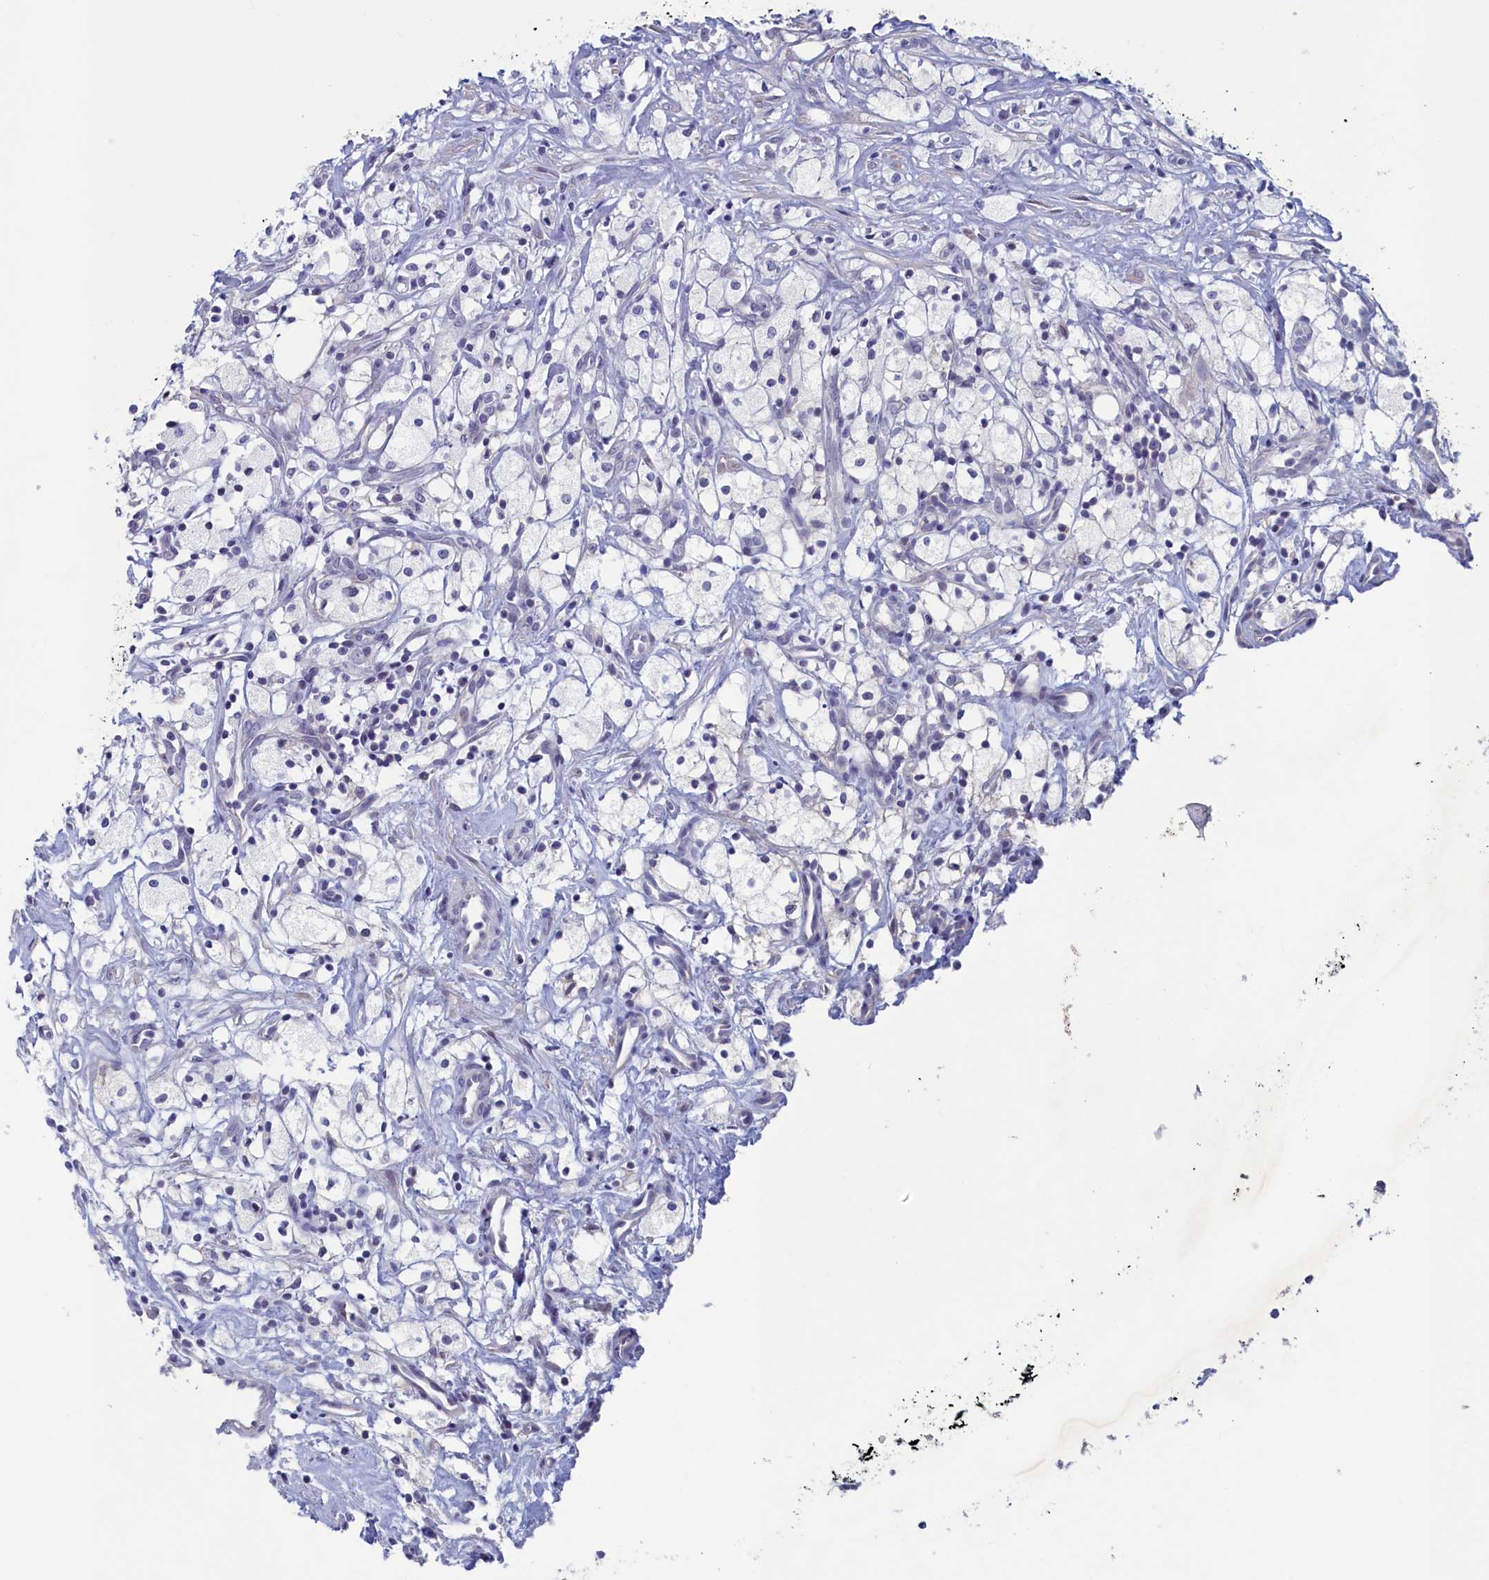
{"staining": {"intensity": "negative", "quantity": "none", "location": "none"}, "tissue": "renal cancer", "cell_type": "Tumor cells", "image_type": "cancer", "snomed": [{"axis": "morphology", "description": "Adenocarcinoma, NOS"}, {"axis": "topography", "description": "Kidney"}], "caption": "A high-resolution image shows IHC staining of renal cancer (adenocarcinoma), which shows no significant positivity in tumor cells.", "gene": "WDR76", "patient": {"sex": "male", "age": 59}}